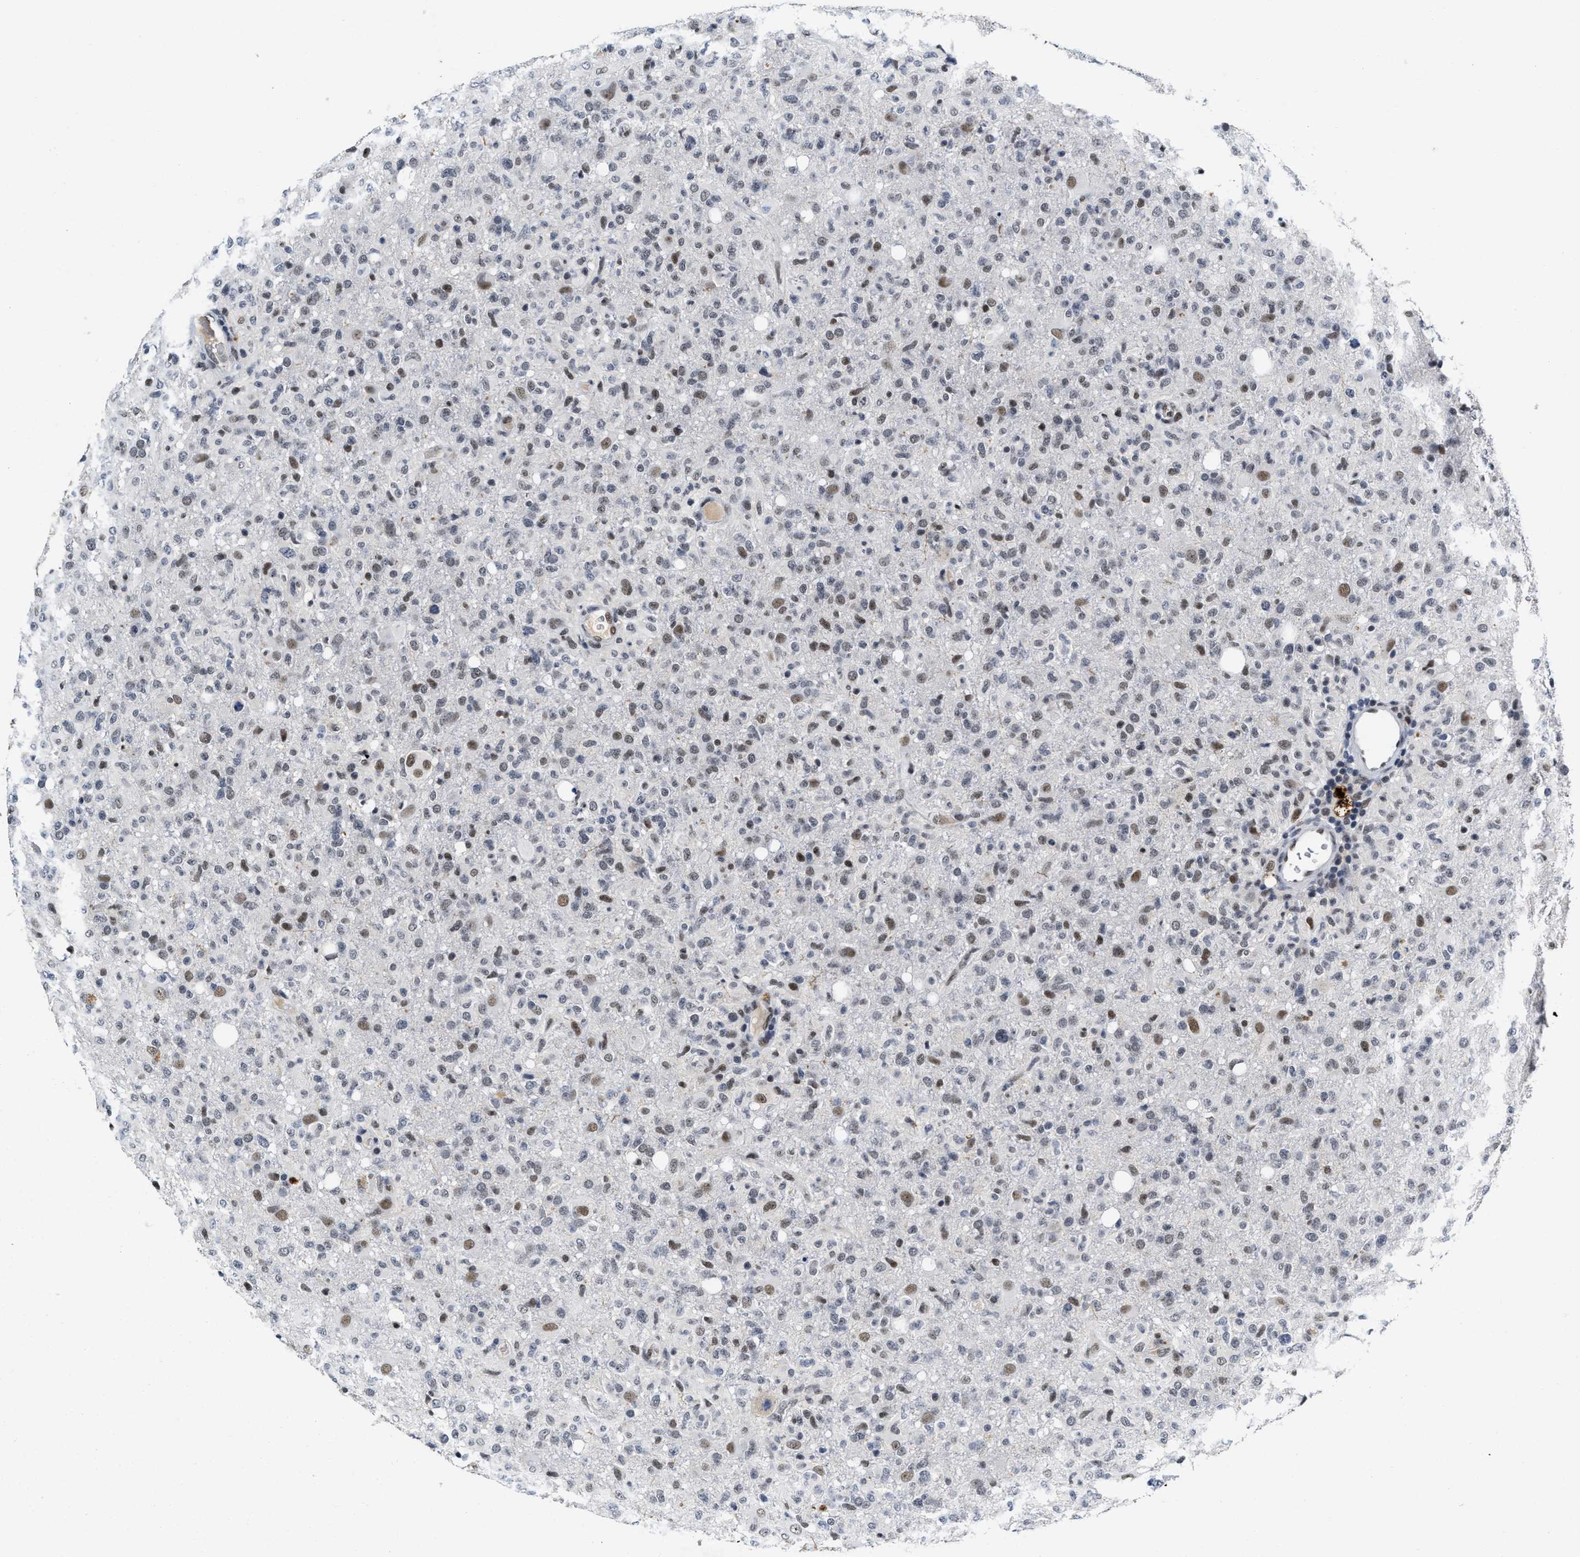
{"staining": {"intensity": "weak", "quantity": "25%-75%", "location": "nuclear"}, "tissue": "glioma", "cell_type": "Tumor cells", "image_type": "cancer", "snomed": [{"axis": "morphology", "description": "Glioma, malignant, High grade"}, {"axis": "topography", "description": "Brain"}], "caption": "The immunohistochemical stain shows weak nuclear positivity in tumor cells of glioma tissue. Ihc stains the protein of interest in brown and the nuclei are stained blue.", "gene": "INIP", "patient": {"sex": "female", "age": 57}}